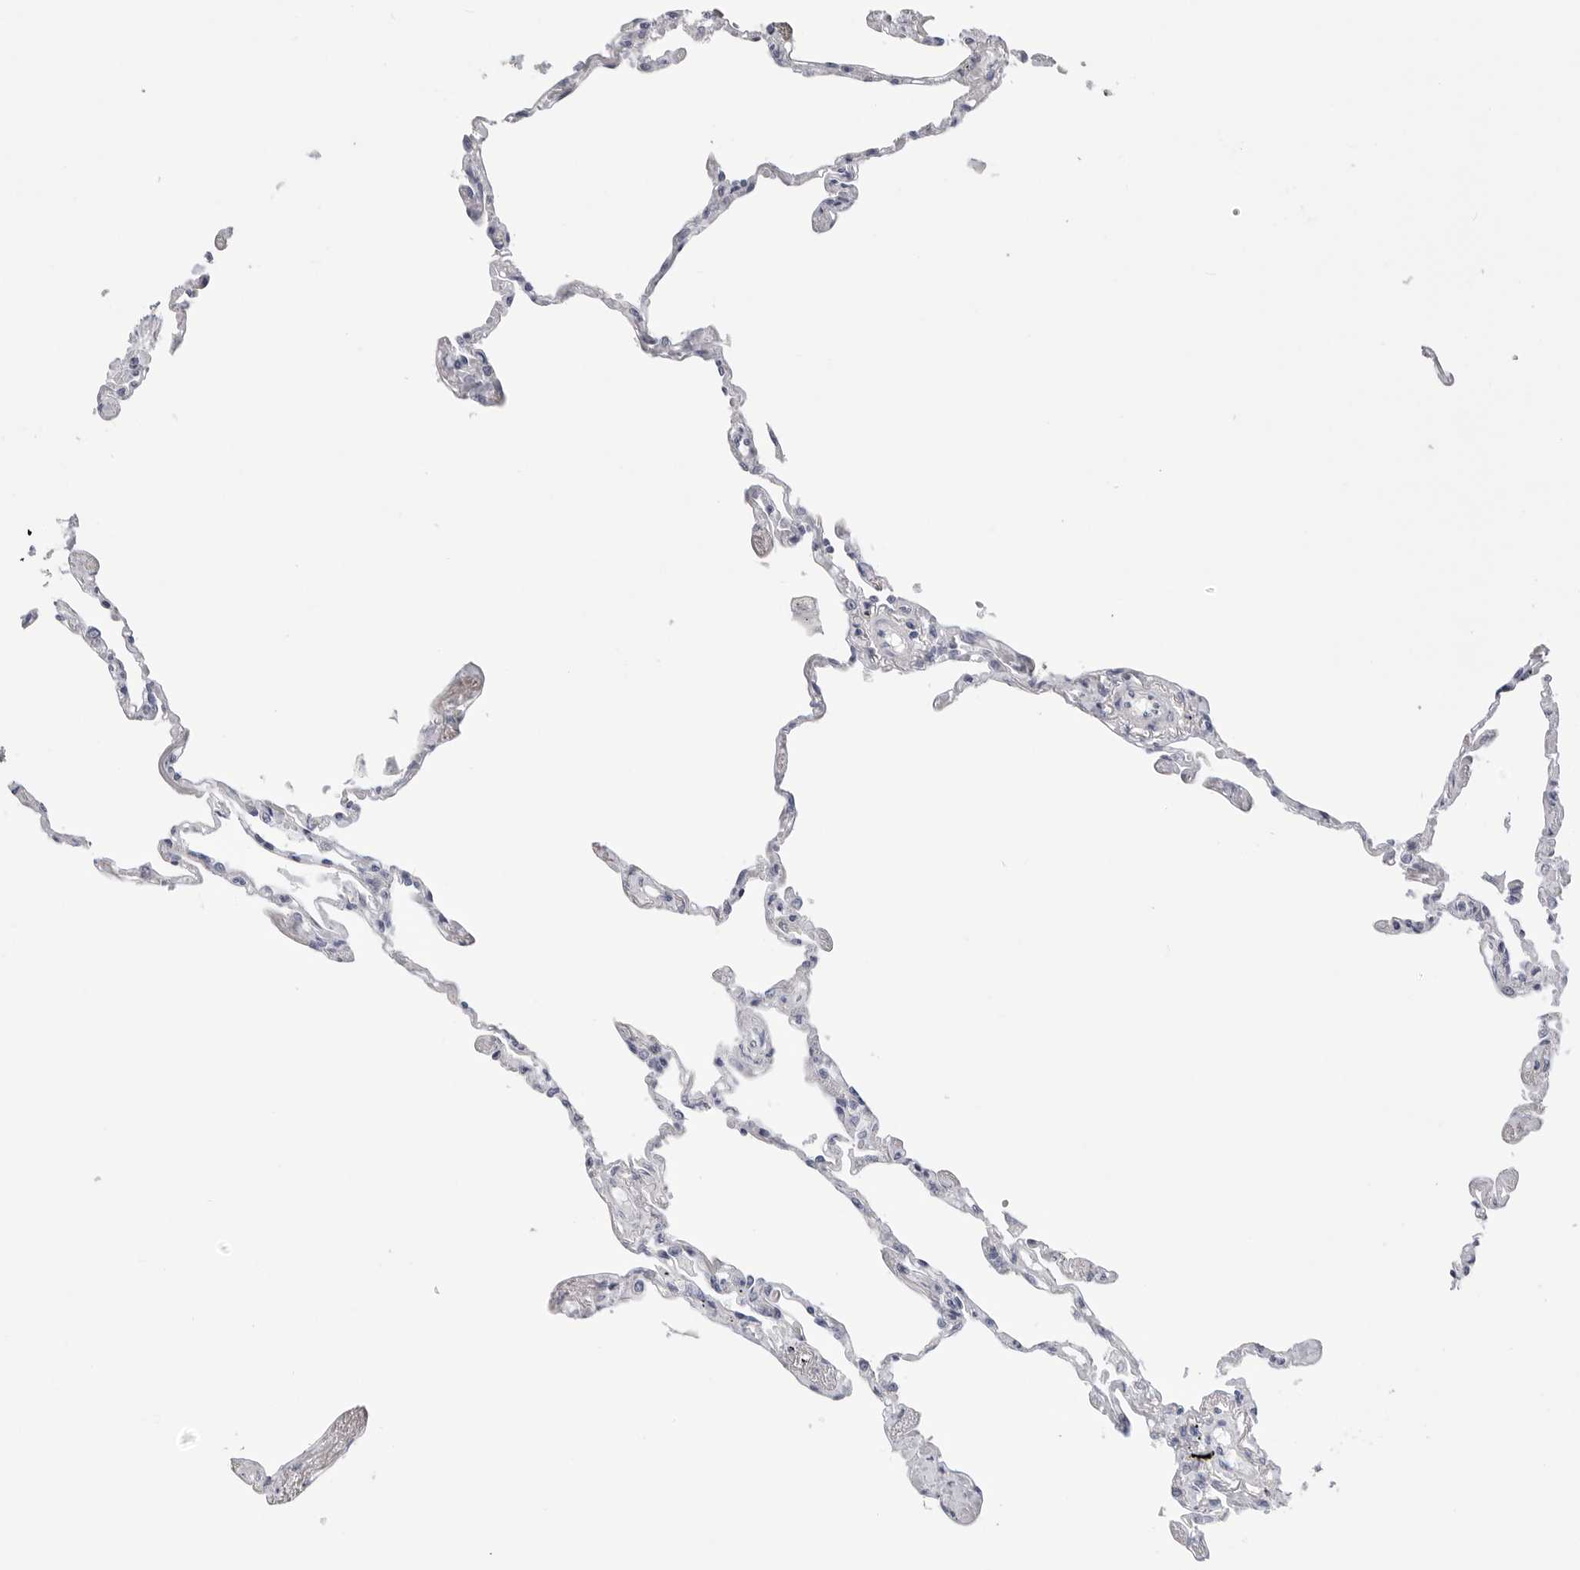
{"staining": {"intensity": "negative", "quantity": "none", "location": "none"}, "tissue": "lung", "cell_type": "Alveolar cells", "image_type": "normal", "snomed": [{"axis": "morphology", "description": "Normal tissue, NOS"}, {"axis": "topography", "description": "Lung"}], "caption": "Protein analysis of unremarkable lung exhibits no significant staining in alveolar cells.", "gene": "CAMK2B", "patient": {"sex": "female", "age": 67}}